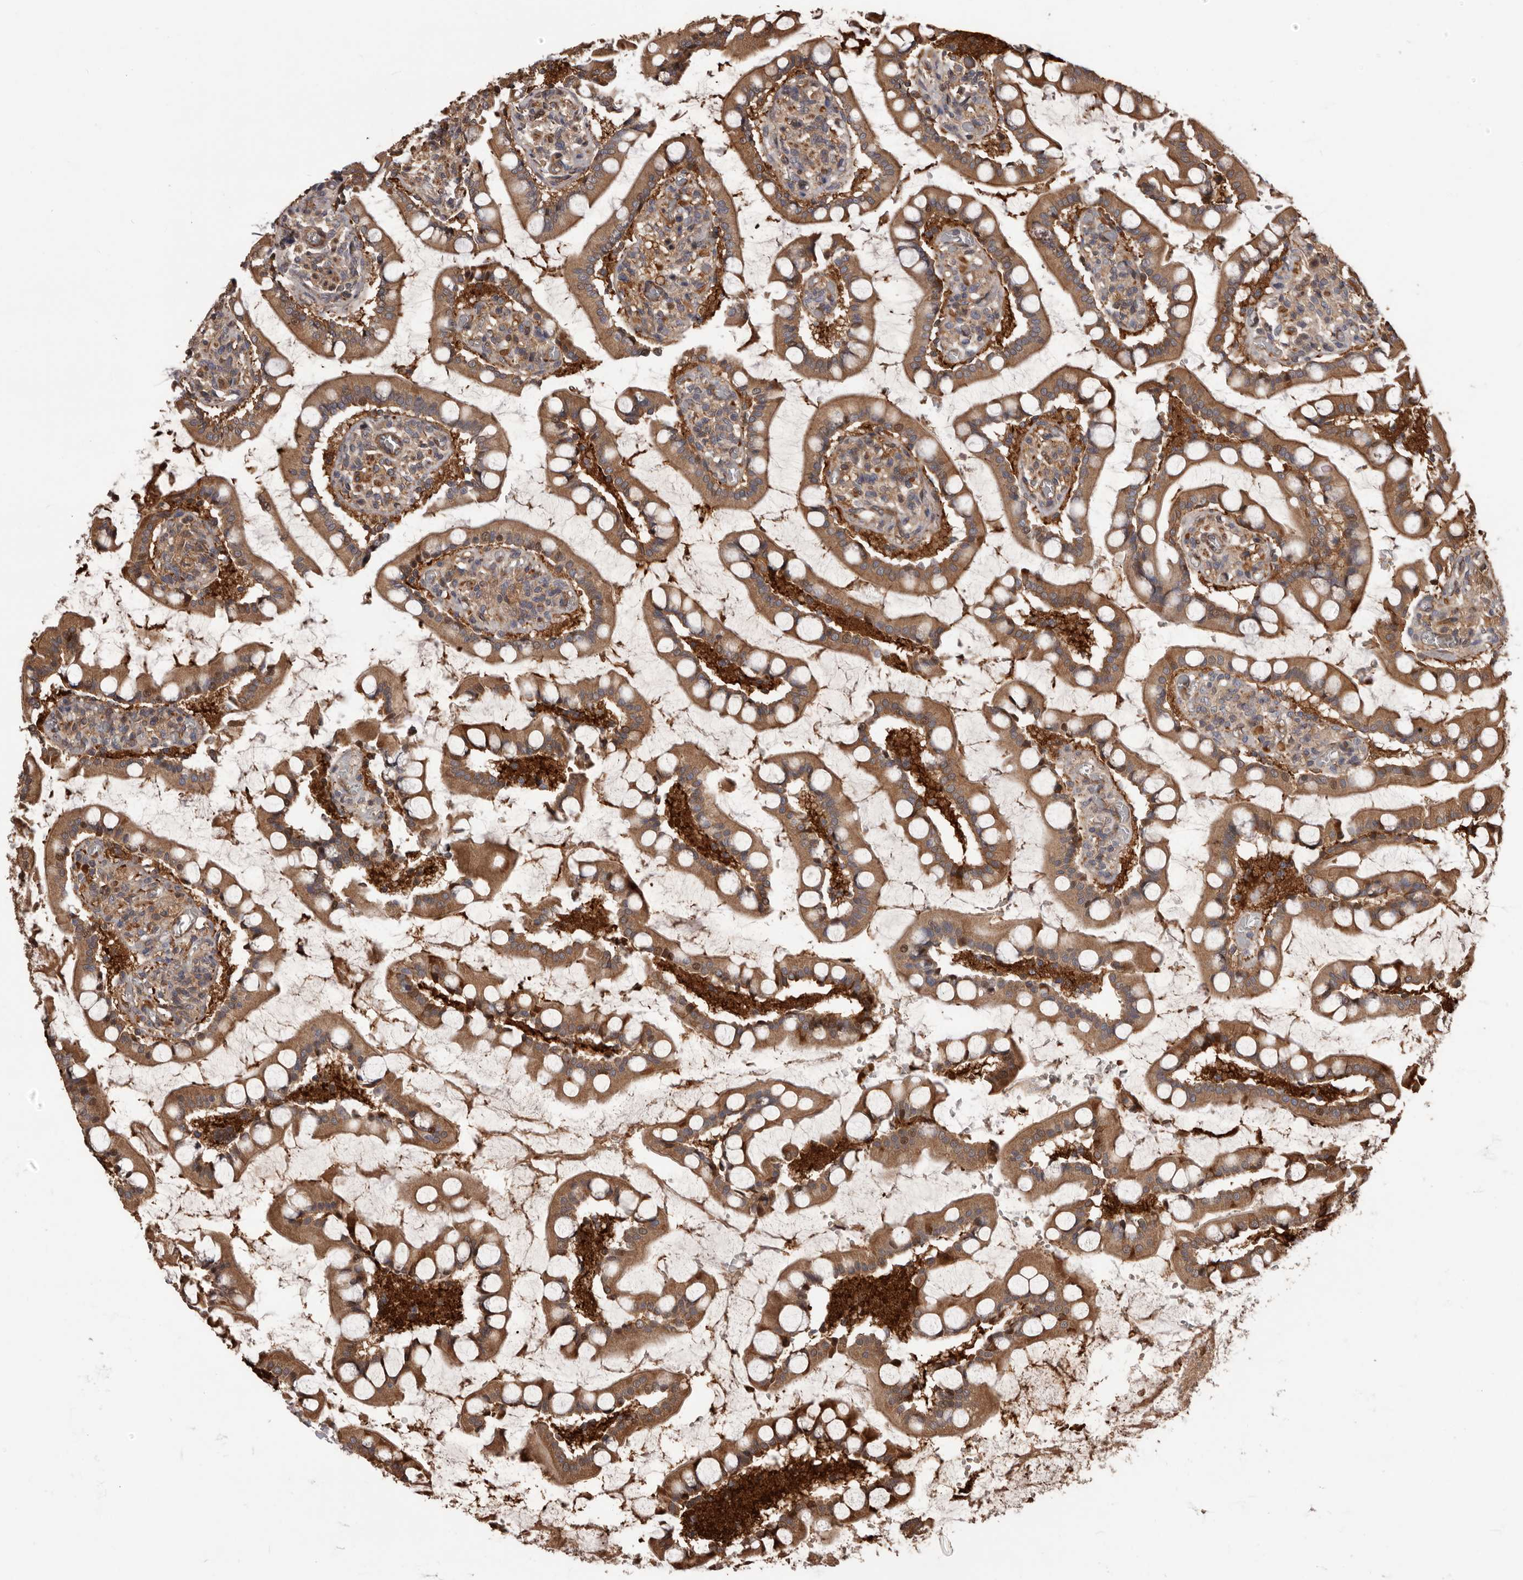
{"staining": {"intensity": "moderate", "quantity": ">75%", "location": "cytoplasmic/membranous"}, "tissue": "small intestine", "cell_type": "Glandular cells", "image_type": "normal", "snomed": [{"axis": "morphology", "description": "Normal tissue, NOS"}, {"axis": "topography", "description": "Small intestine"}], "caption": "Immunohistochemical staining of benign small intestine demonstrates moderate cytoplasmic/membranous protein staining in about >75% of glandular cells.", "gene": "ADAMTS2", "patient": {"sex": "male", "age": 52}}